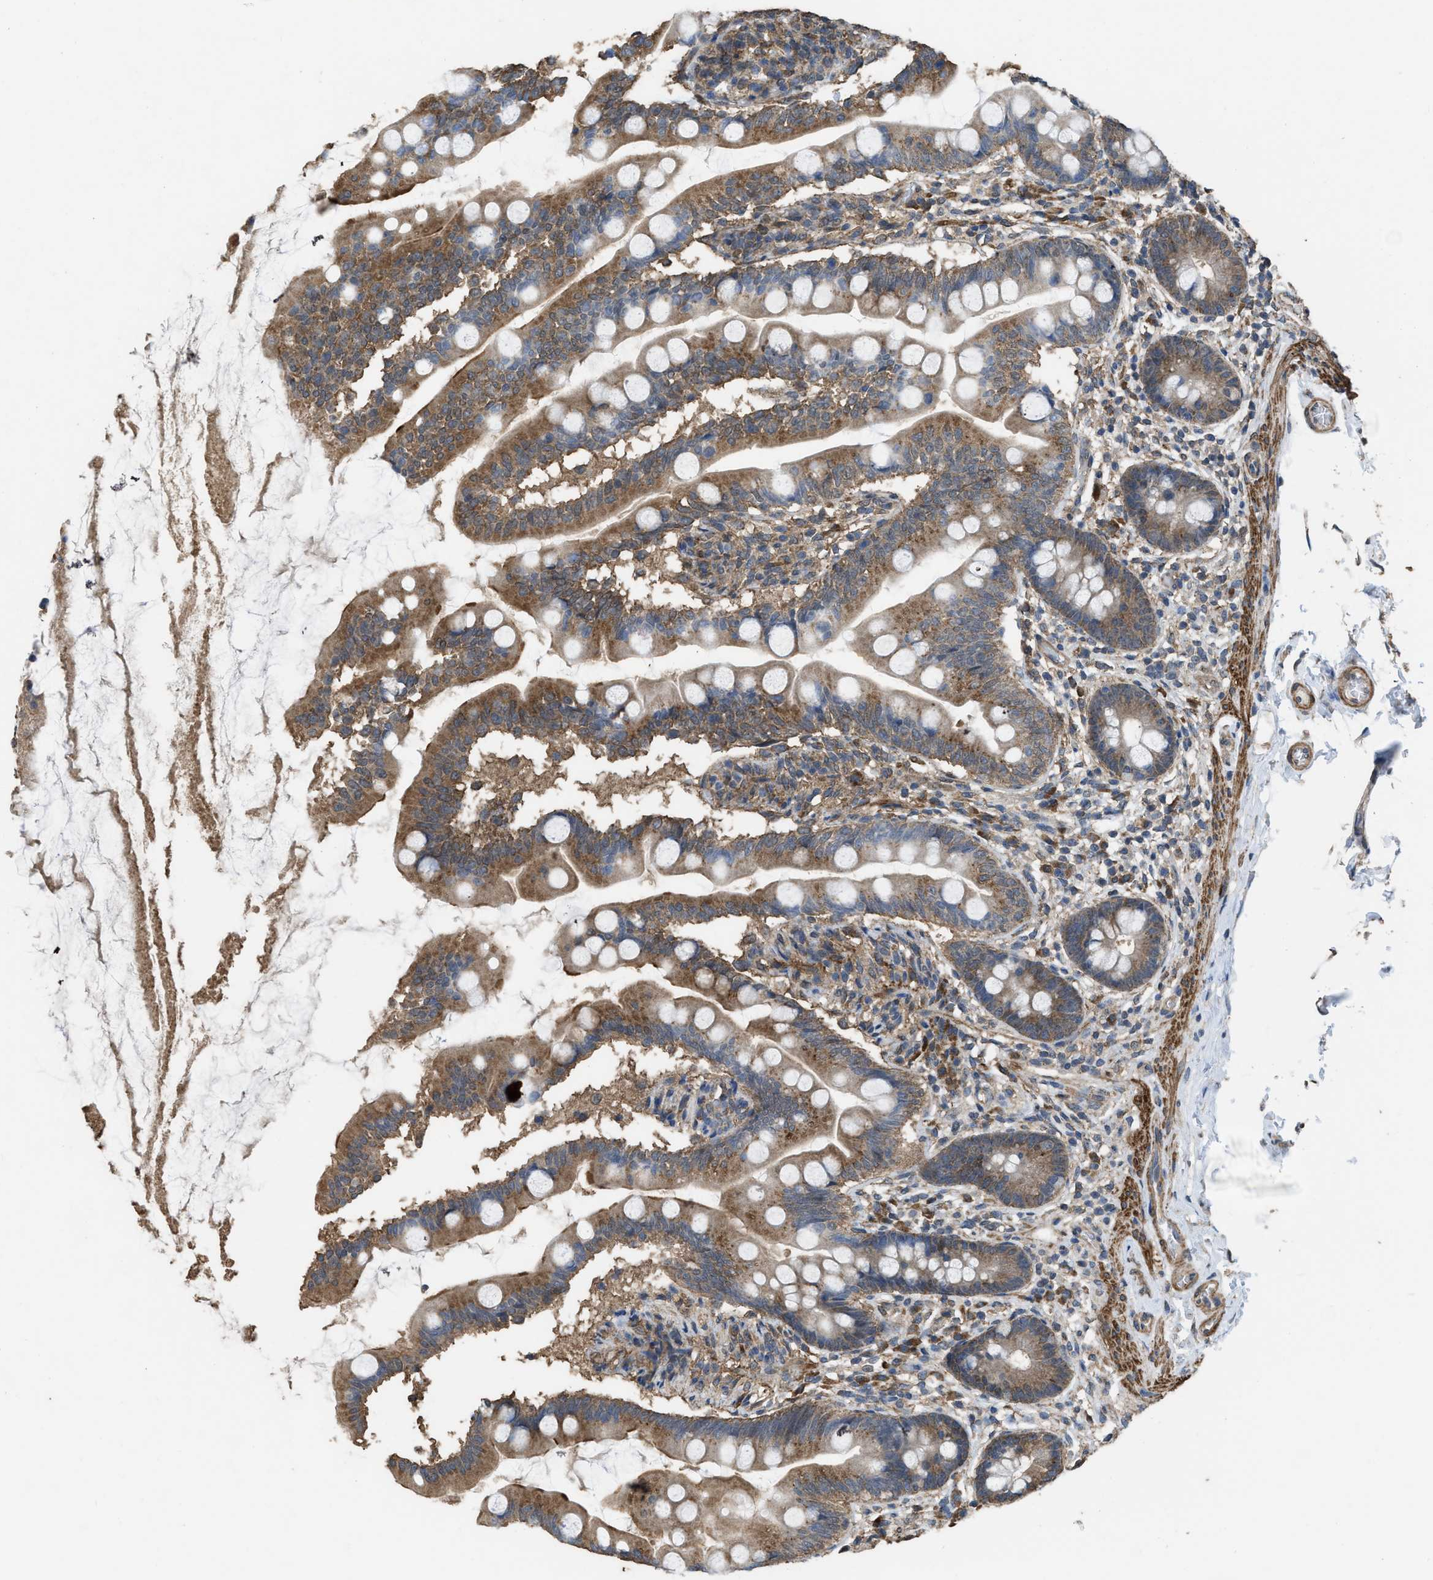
{"staining": {"intensity": "moderate", "quantity": ">75%", "location": "cytoplasmic/membranous"}, "tissue": "small intestine", "cell_type": "Glandular cells", "image_type": "normal", "snomed": [{"axis": "morphology", "description": "Normal tissue, NOS"}, {"axis": "topography", "description": "Small intestine"}], "caption": "Protein expression analysis of normal human small intestine reveals moderate cytoplasmic/membranous expression in about >75% of glandular cells. (DAB (3,3'-diaminobenzidine) IHC with brightfield microscopy, high magnification).", "gene": "ARL6", "patient": {"sex": "female", "age": 56}}